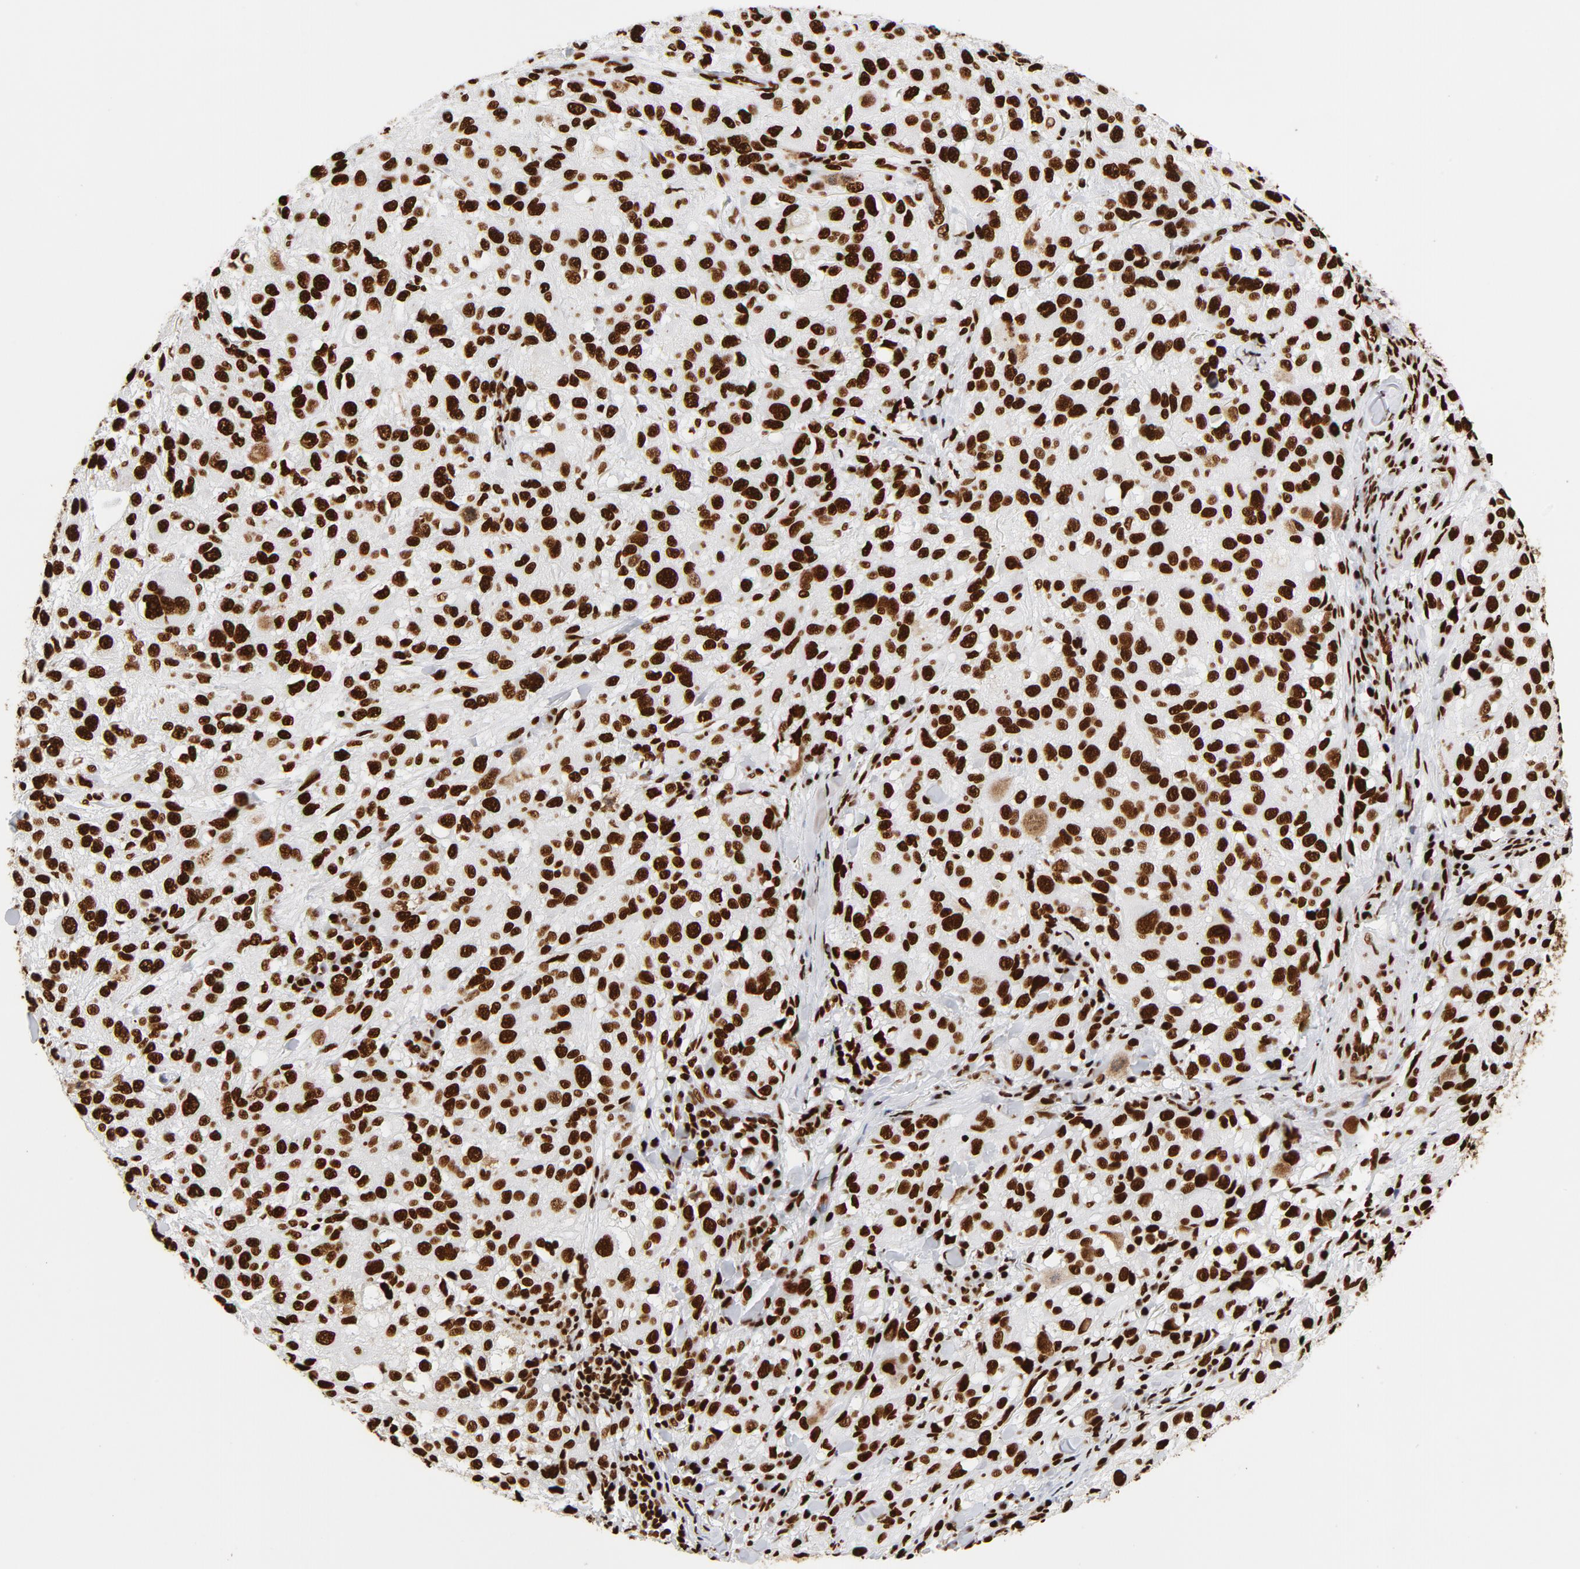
{"staining": {"intensity": "strong", "quantity": ">75%", "location": "nuclear"}, "tissue": "melanoma", "cell_type": "Tumor cells", "image_type": "cancer", "snomed": [{"axis": "morphology", "description": "Necrosis, NOS"}, {"axis": "morphology", "description": "Malignant melanoma, NOS"}, {"axis": "topography", "description": "Skin"}], "caption": "This is an image of immunohistochemistry staining of malignant melanoma, which shows strong expression in the nuclear of tumor cells.", "gene": "XRCC6", "patient": {"sex": "female", "age": 87}}